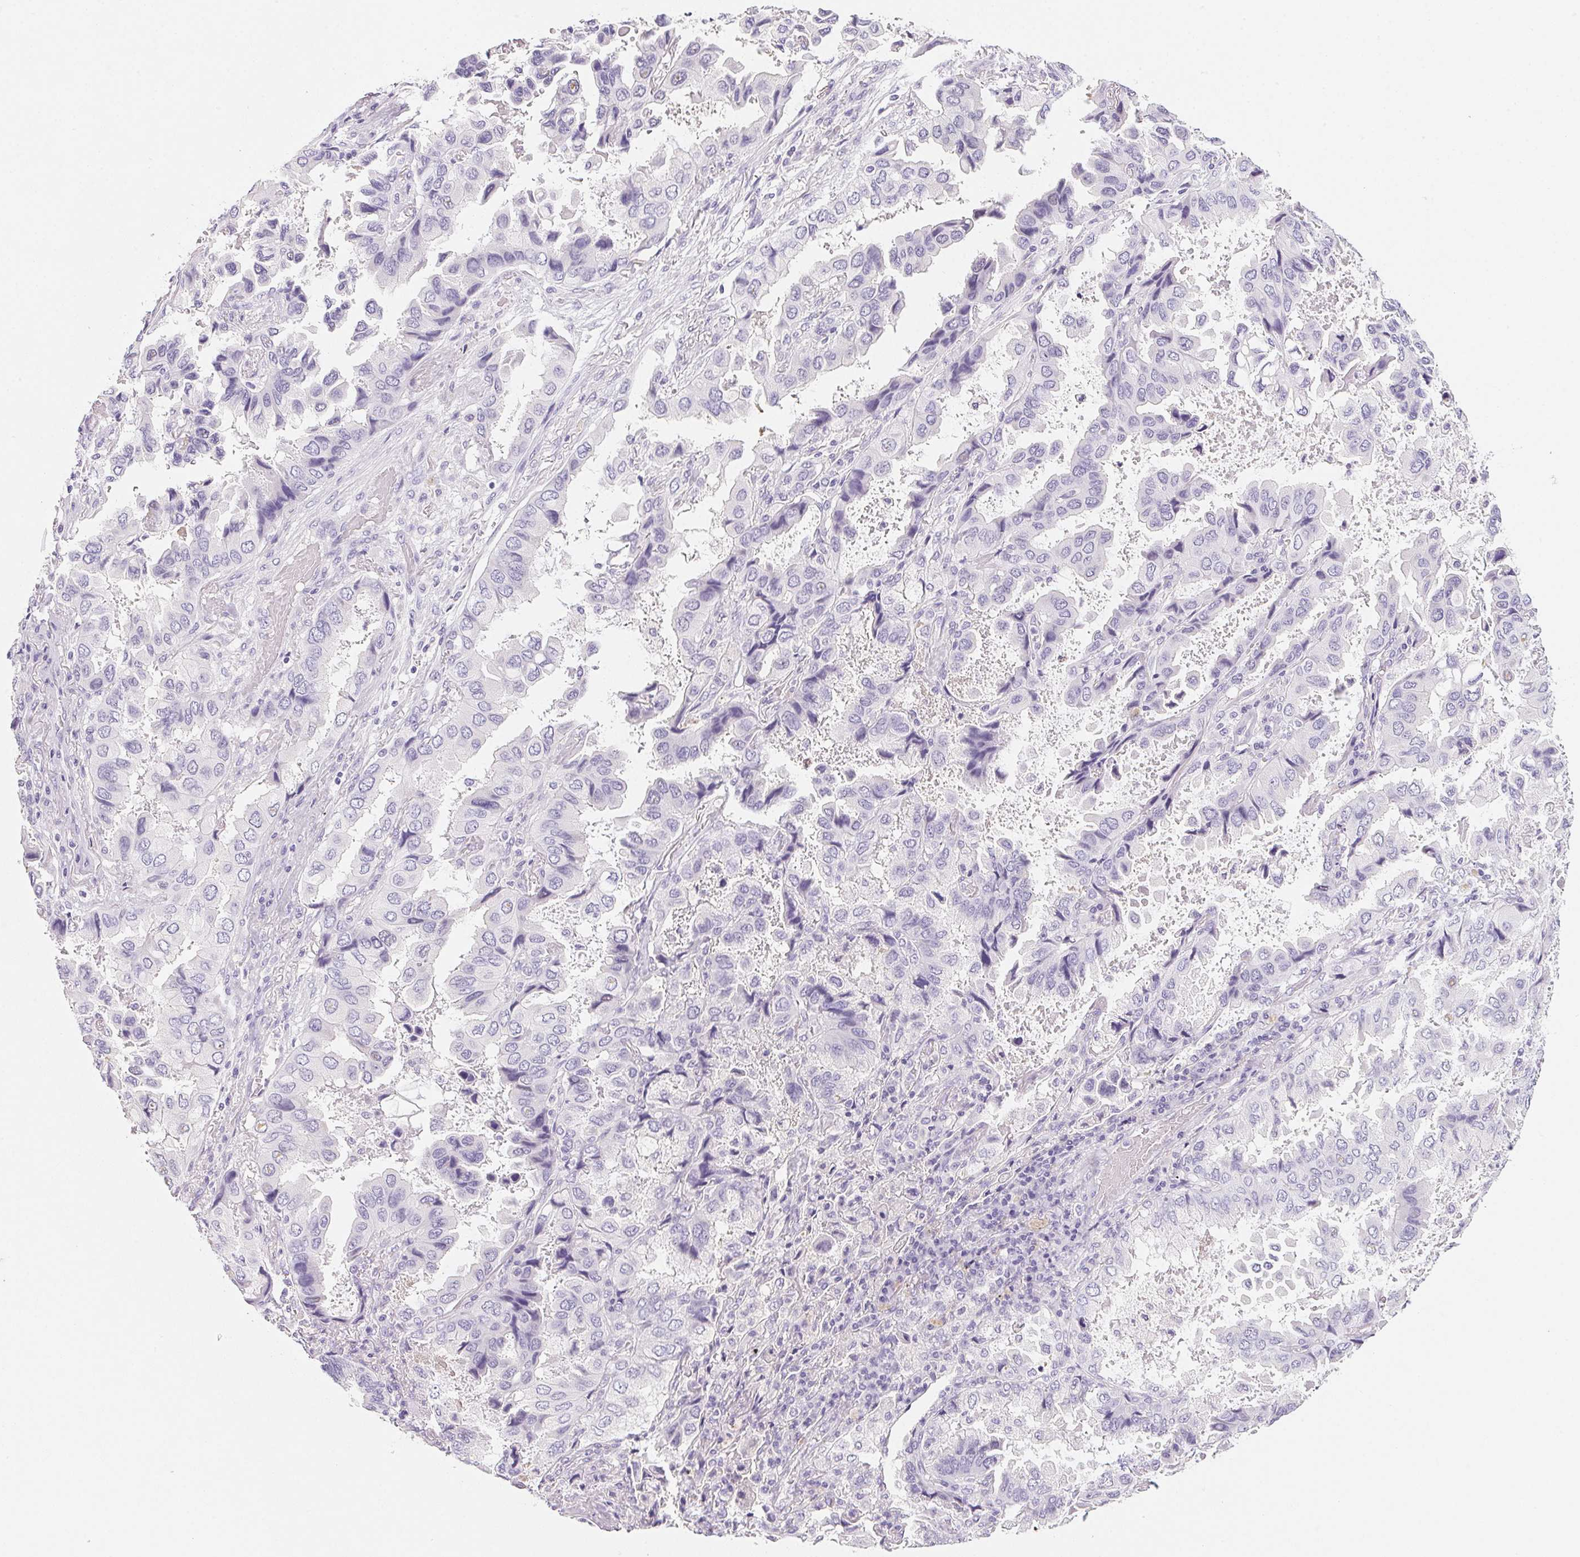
{"staining": {"intensity": "negative", "quantity": "none", "location": "none"}, "tissue": "lung cancer", "cell_type": "Tumor cells", "image_type": "cancer", "snomed": [{"axis": "morphology", "description": "Aneuploidy"}, {"axis": "morphology", "description": "Adenocarcinoma, NOS"}, {"axis": "morphology", "description": "Adenocarcinoma, metastatic, NOS"}, {"axis": "topography", "description": "Lymph node"}, {"axis": "topography", "description": "Lung"}], "caption": "This photomicrograph is of lung cancer stained with immunohistochemistry to label a protein in brown with the nuclei are counter-stained blue. There is no staining in tumor cells. (IHC, brightfield microscopy, high magnification).", "gene": "ACP3", "patient": {"sex": "female", "age": 48}}